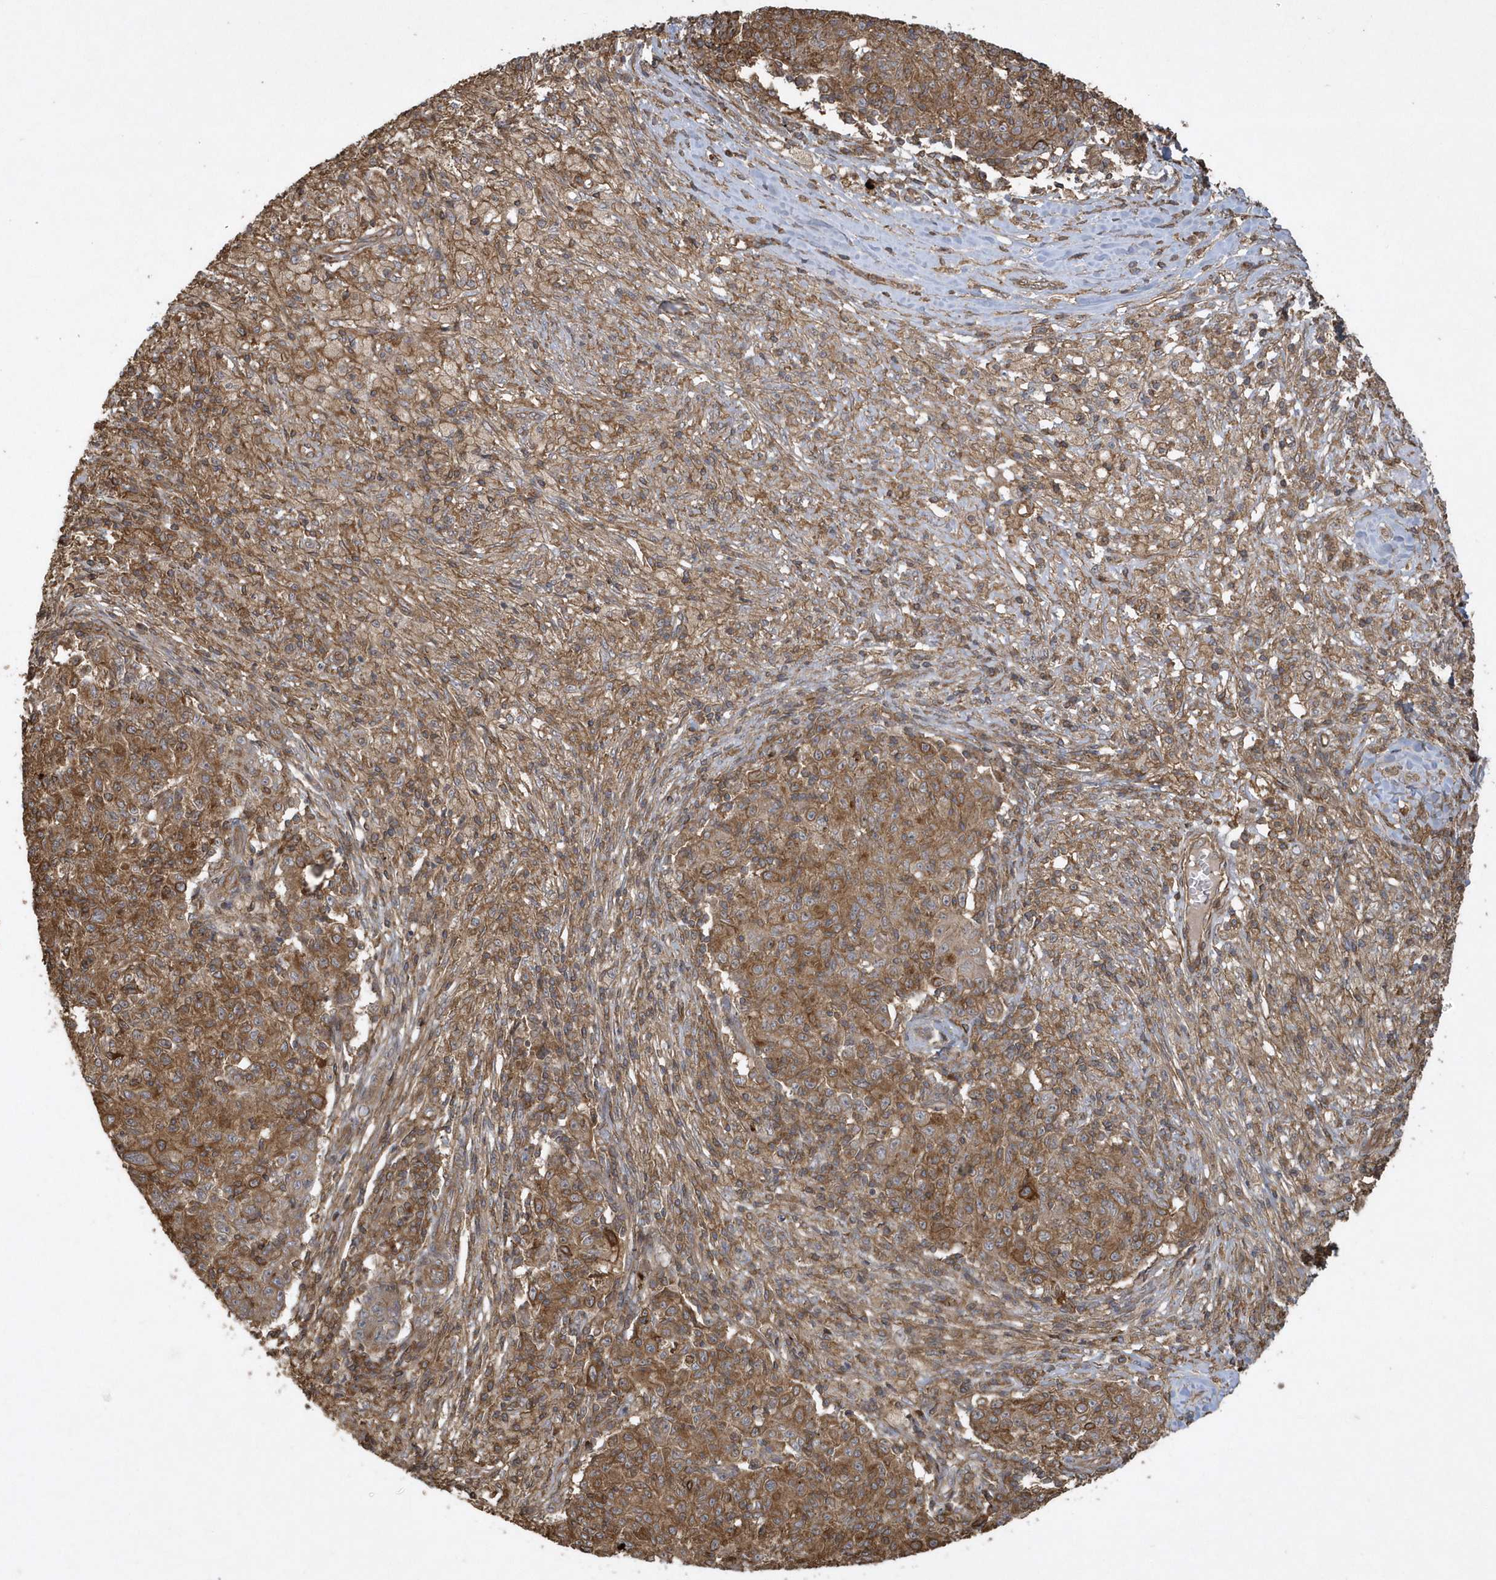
{"staining": {"intensity": "moderate", "quantity": ">75%", "location": "cytoplasmic/membranous"}, "tissue": "ovarian cancer", "cell_type": "Tumor cells", "image_type": "cancer", "snomed": [{"axis": "morphology", "description": "Carcinoma, endometroid"}, {"axis": "topography", "description": "Ovary"}], "caption": "This is an image of immunohistochemistry (IHC) staining of ovarian cancer (endometroid carcinoma), which shows moderate expression in the cytoplasmic/membranous of tumor cells.", "gene": "SENP8", "patient": {"sex": "female", "age": 42}}